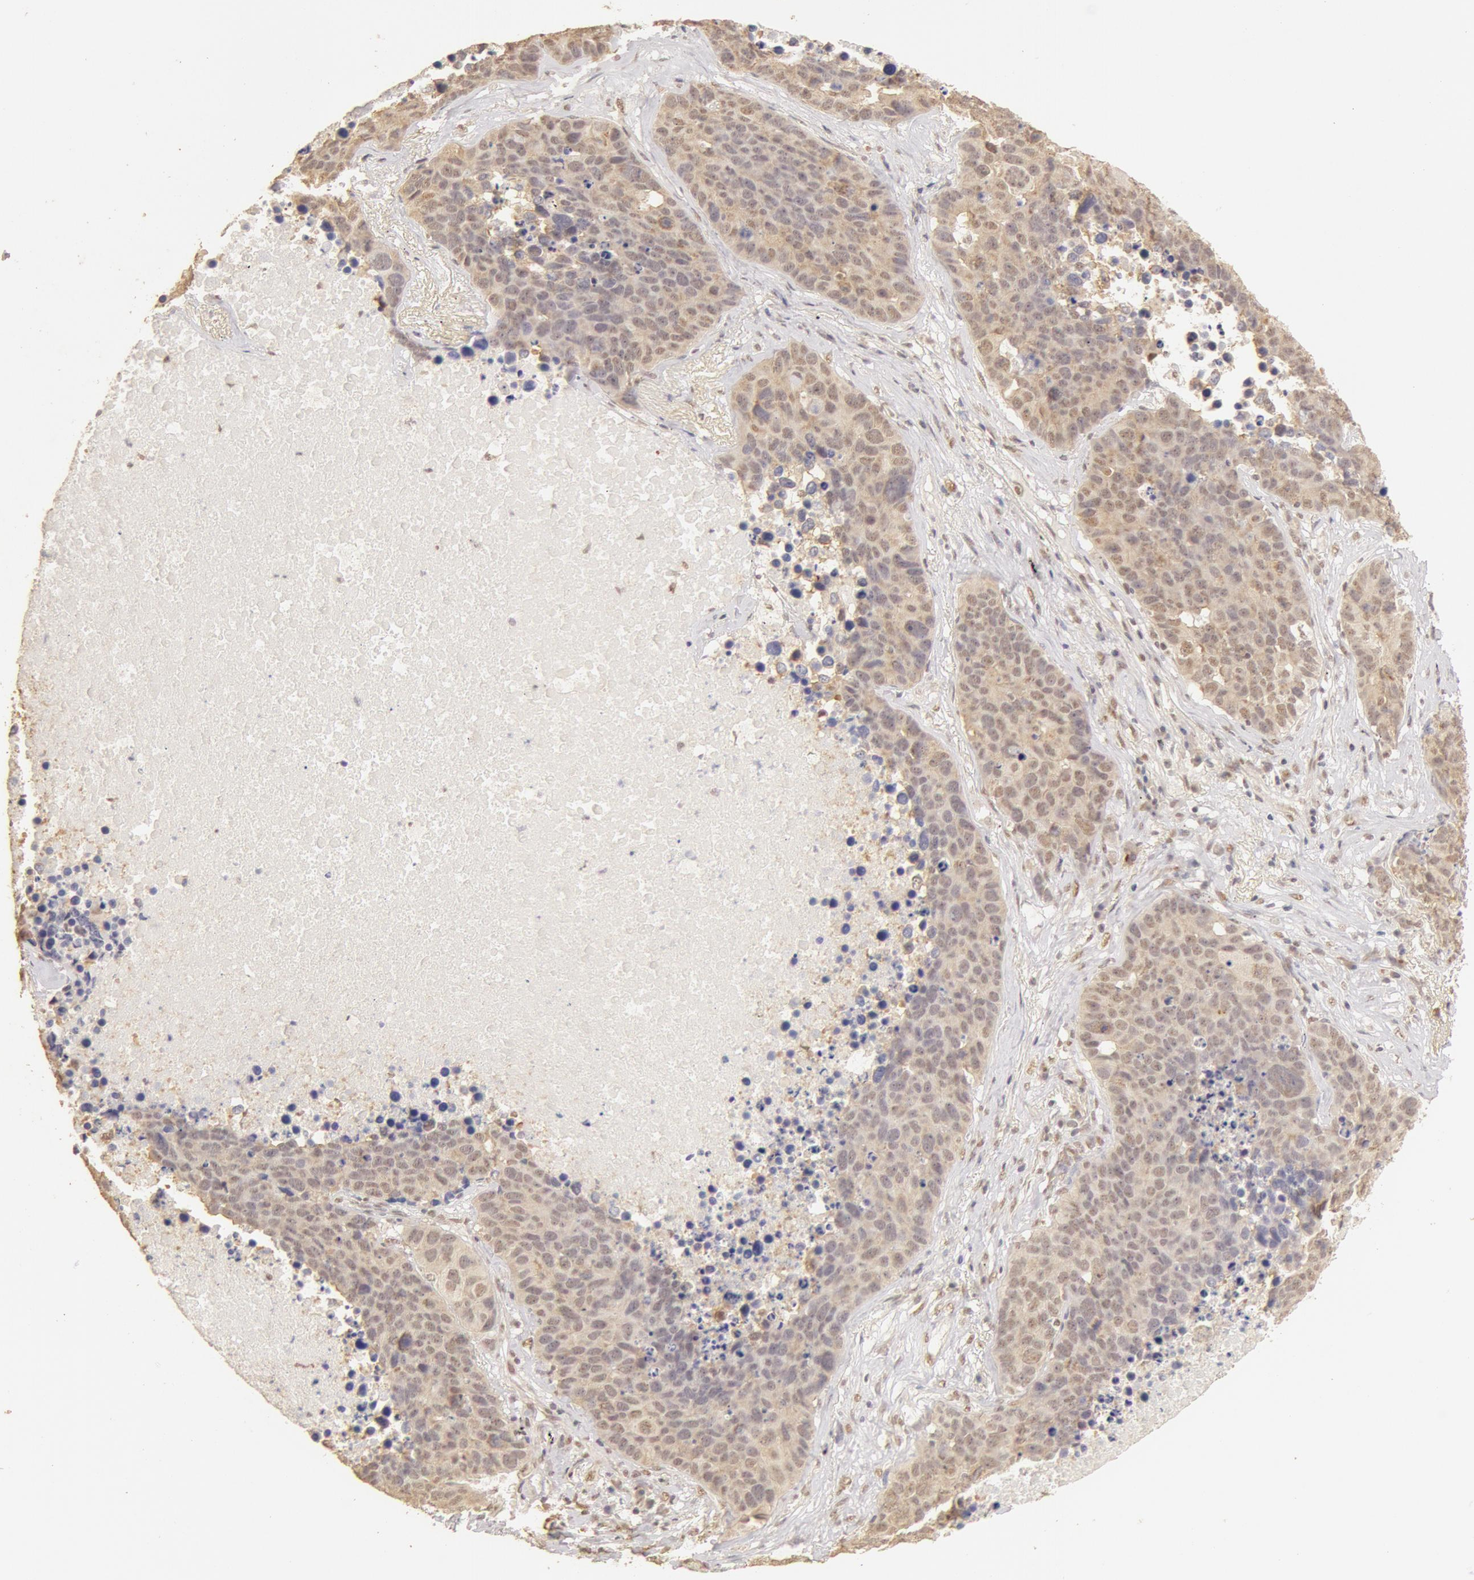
{"staining": {"intensity": "moderate", "quantity": ">75%", "location": "cytoplasmic/membranous,nuclear"}, "tissue": "lung cancer", "cell_type": "Tumor cells", "image_type": "cancer", "snomed": [{"axis": "morphology", "description": "Carcinoid, malignant, NOS"}, {"axis": "topography", "description": "Lung"}], "caption": "Immunohistochemical staining of lung cancer (carcinoid (malignant)) demonstrates moderate cytoplasmic/membranous and nuclear protein staining in about >75% of tumor cells.", "gene": "SNRNP70", "patient": {"sex": "male", "age": 60}}